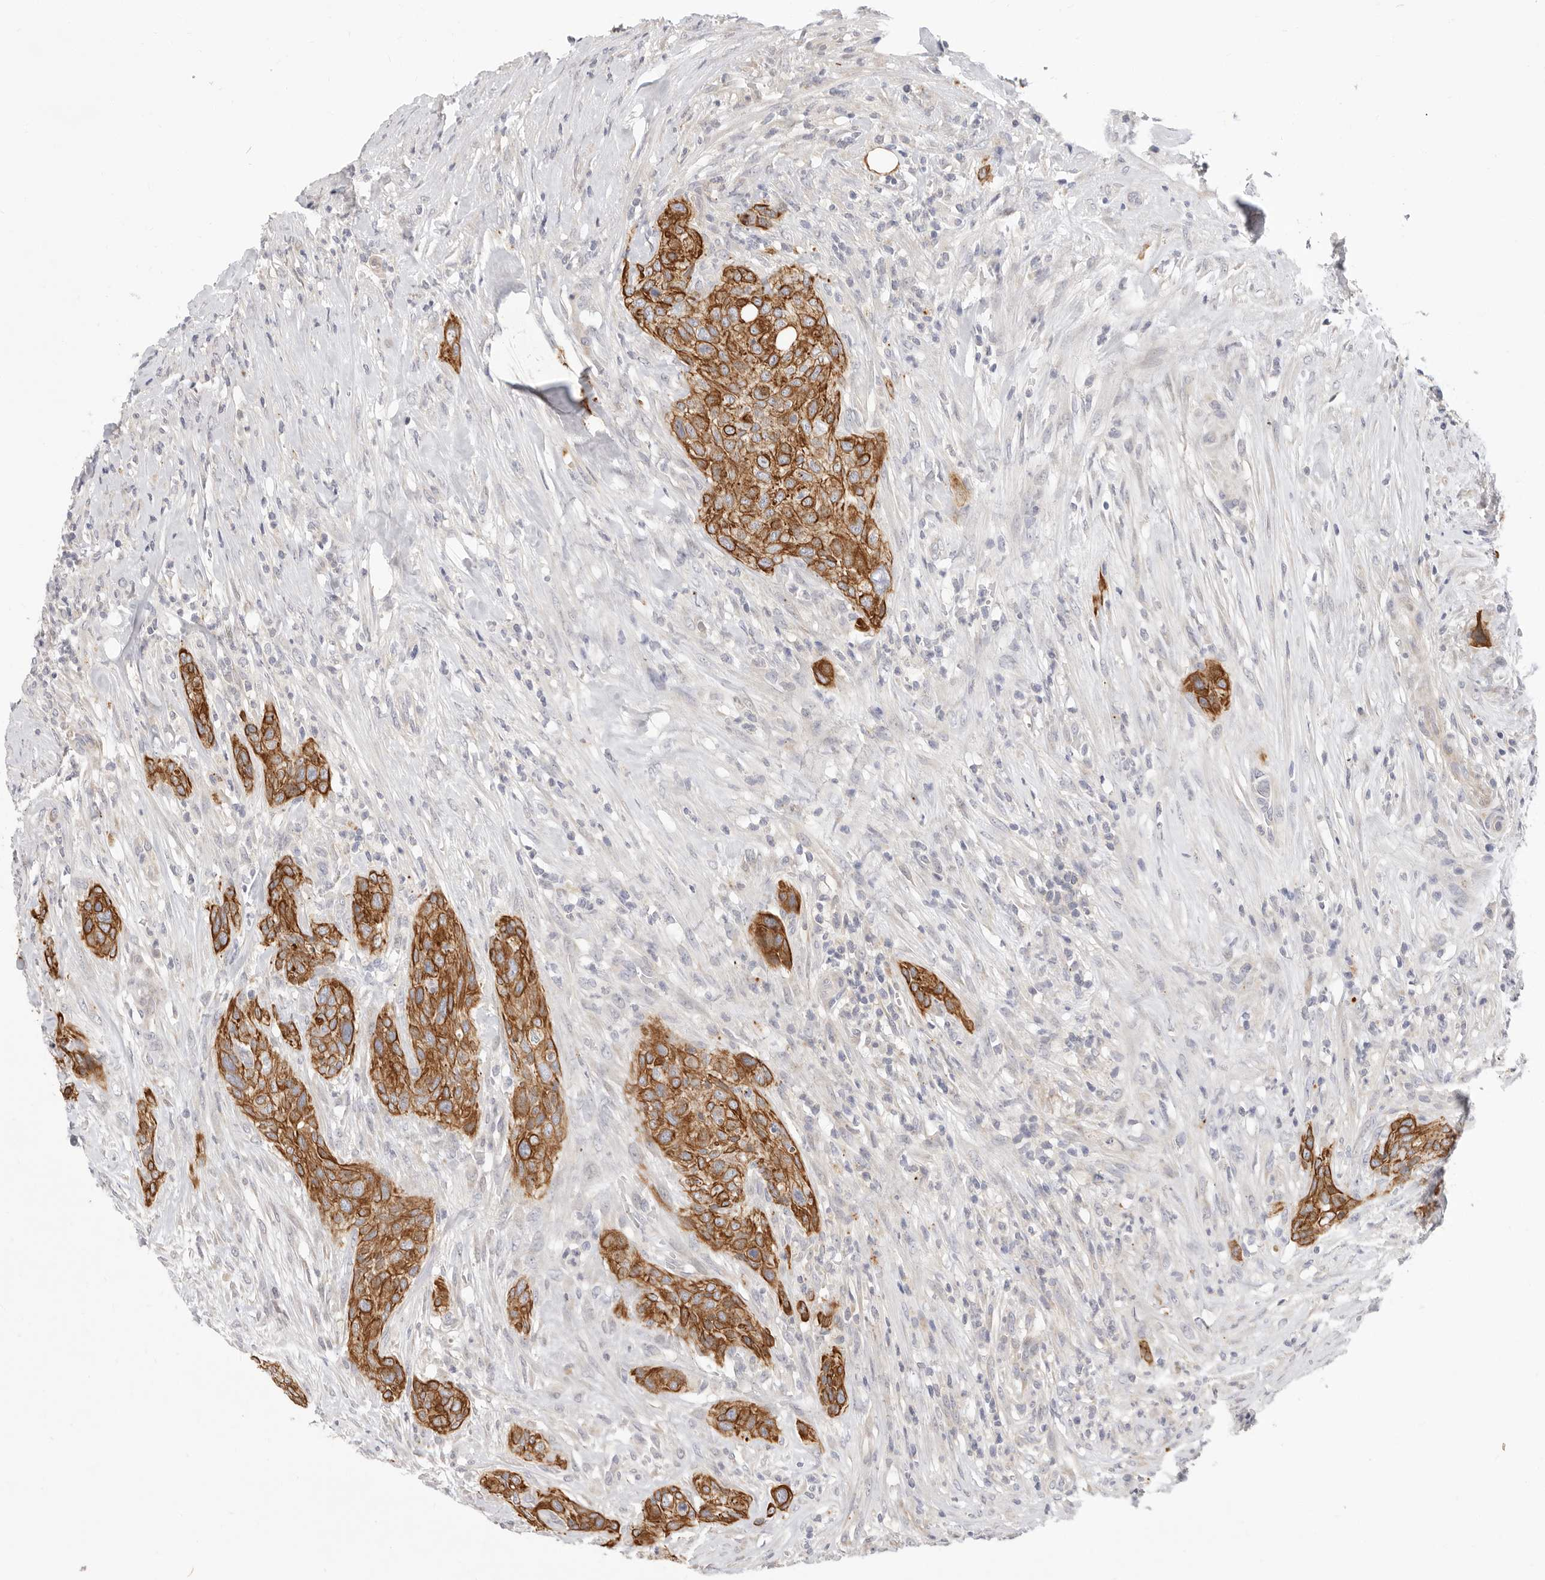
{"staining": {"intensity": "strong", "quantity": ">75%", "location": "cytoplasmic/membranous"}, "tissue": "urothelial cancer", "cell_type": "Tumor cells", "image_type": "cancer", "snomed": [{"axis": "morphology", "description": "Urothelial carcinoma, High grade"}, {"axis": "topography", "description": "Urinary bladder"}], "caption": "Immunohistochemistry (IHC) photomicrograph of neoplastic tissue: urothelial carcinoma (high-grade) stained using immunohistochemistry (IHC) displays high levels of strong protein expression localized specifically in the cytoplasmic/membranous of tumor cells, appearing as a cytoplasmic/membranous brown color.", "gene": "USH1C", "patient": {"sex": "male", "age": 35}}